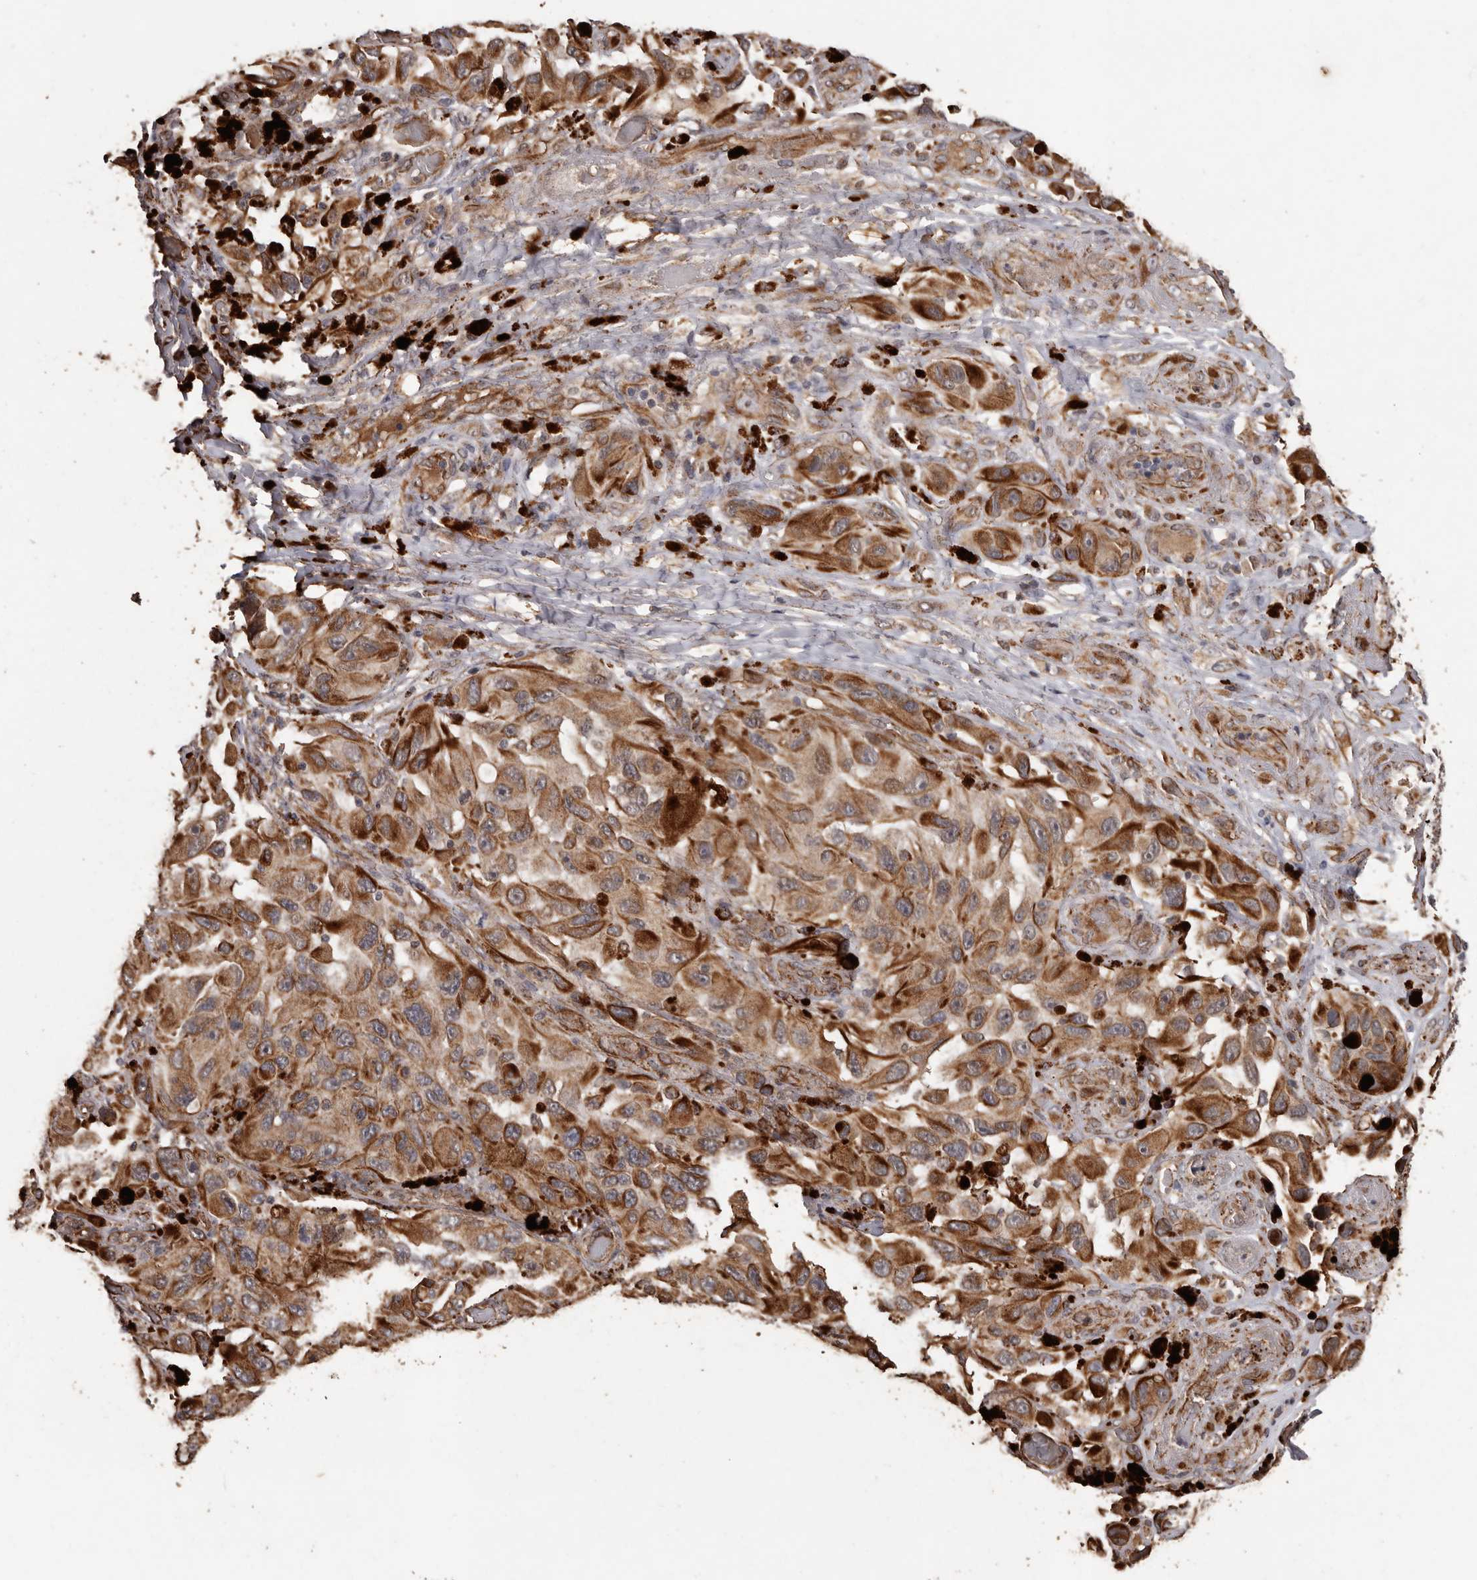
{"staining": {"intensity": "moderate", "quantity": ">75%", "location": "cytoplasmic/membranous"}, "tissue": "melanoma", "cell_type": "Tumor cells", "image_type": "cancer", "snomed": [{"axis": "morphology", "description": "Malignant melanoma, NOS"}, {"axis": "topography", "description": "Skin"}], "caption": "DAB (3,3'-diaminobenzidine) immunohistochemical staining of melanoma exhibits moderate cytoplasmic/membranous protein expression in about >75% of tumor cells. Ihc stains the protein of interest in brown and the nuclei are stained blue.", "gene": "BRAT1", "patient": {"sex": "female", "age": 73}}